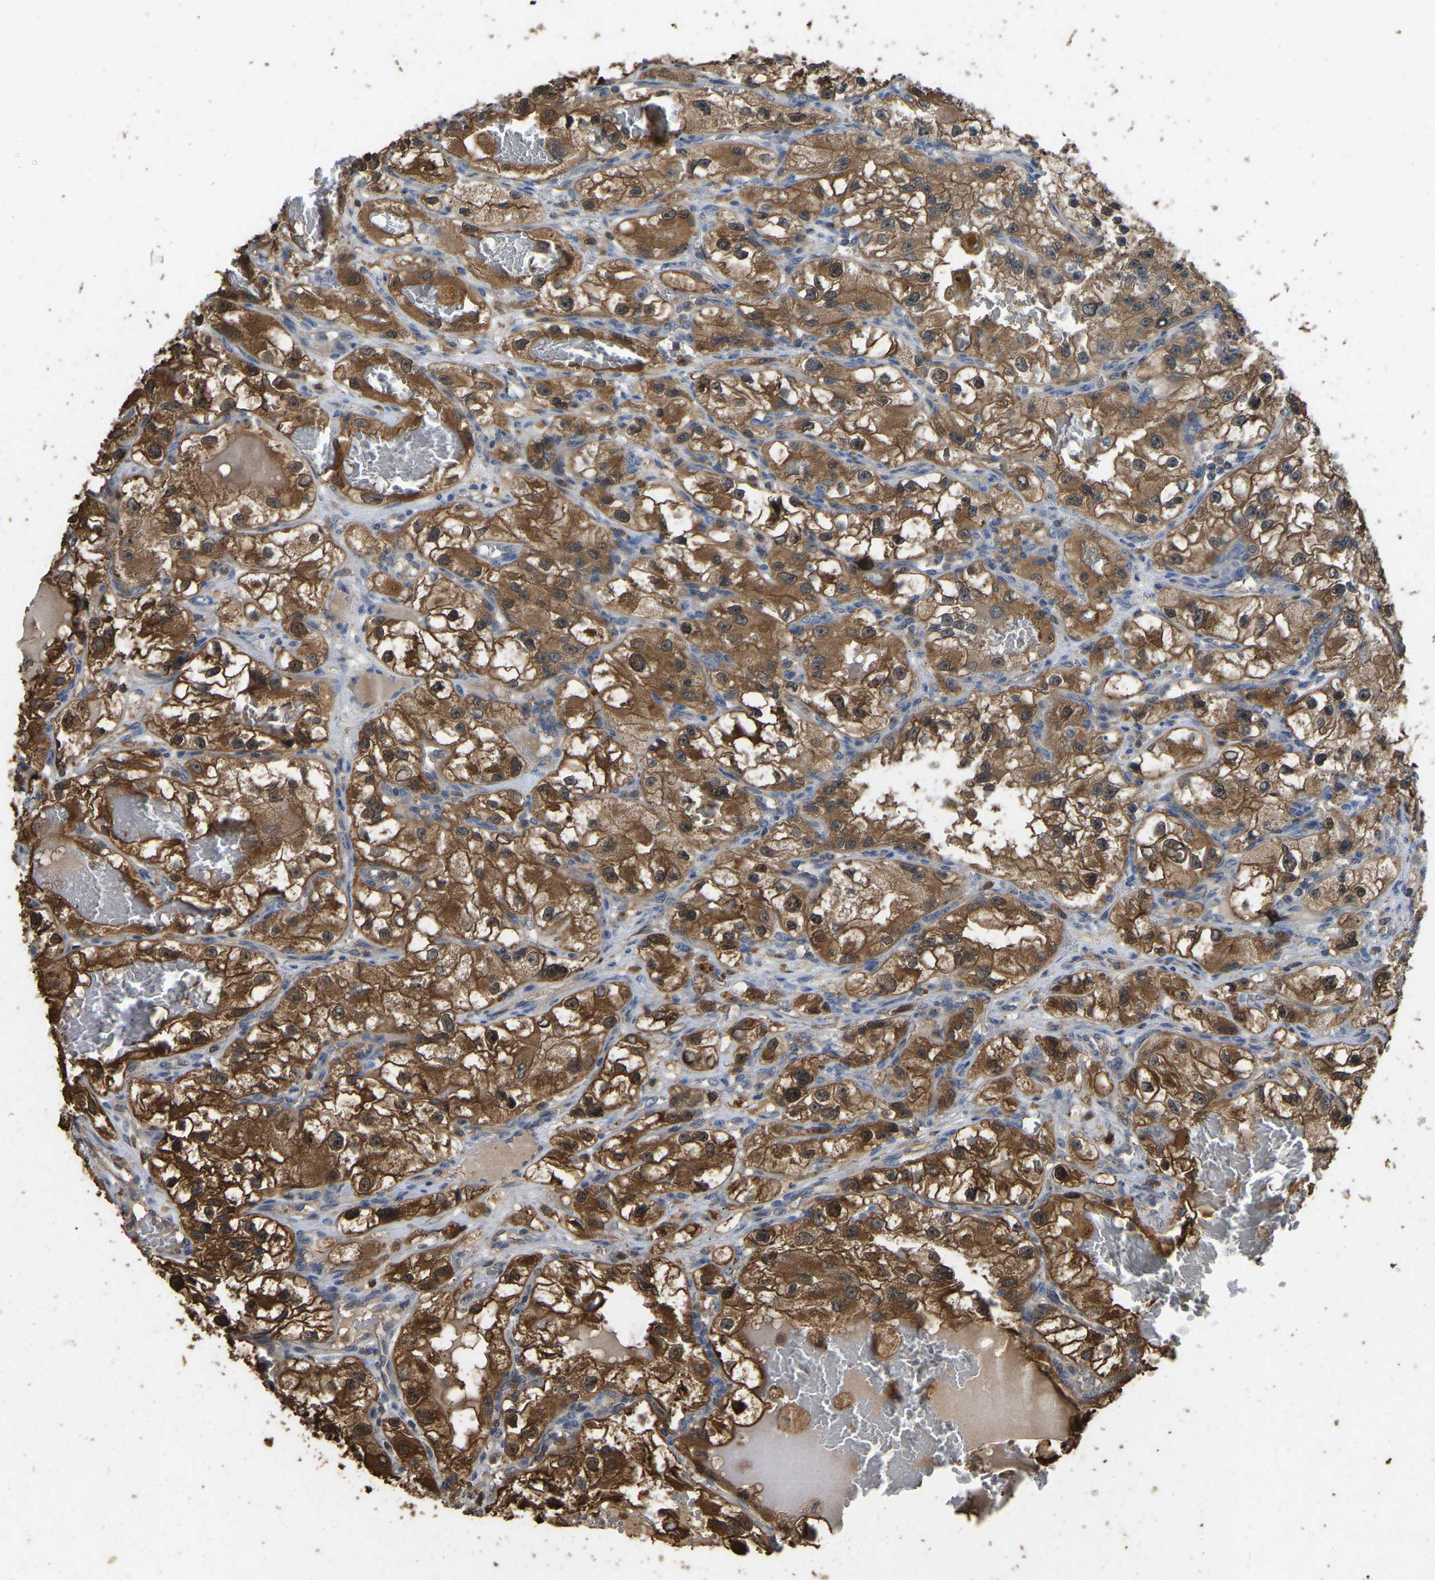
{"staining": {"intensity": "strong", "quantity": ">75%", "location": "cytoplasmic/membranous"}, "tissue": "renal cancer", "cell_type": "Tumor cells", "image_type": "cancer", "snomed": [{"axis": "morphology", "description": "Adenocarcinoma, NOS"}, {"axis": "topography", "description": "Kidney"}], "caption": "Immunohistochemistry (IHC) (DAB) staining of human renal cancer exhibits strong cytoplasmic/membranous protein expression in about >75% of tumor cells. The staining is performed using DAB (3,3'-diaminobenzidine) brown chromogen to label protein expression. The nuclei are counter-stained blue using hematoxylin.", "gene": "FHIT", "patient": {"sex": "female", "age": 57}}